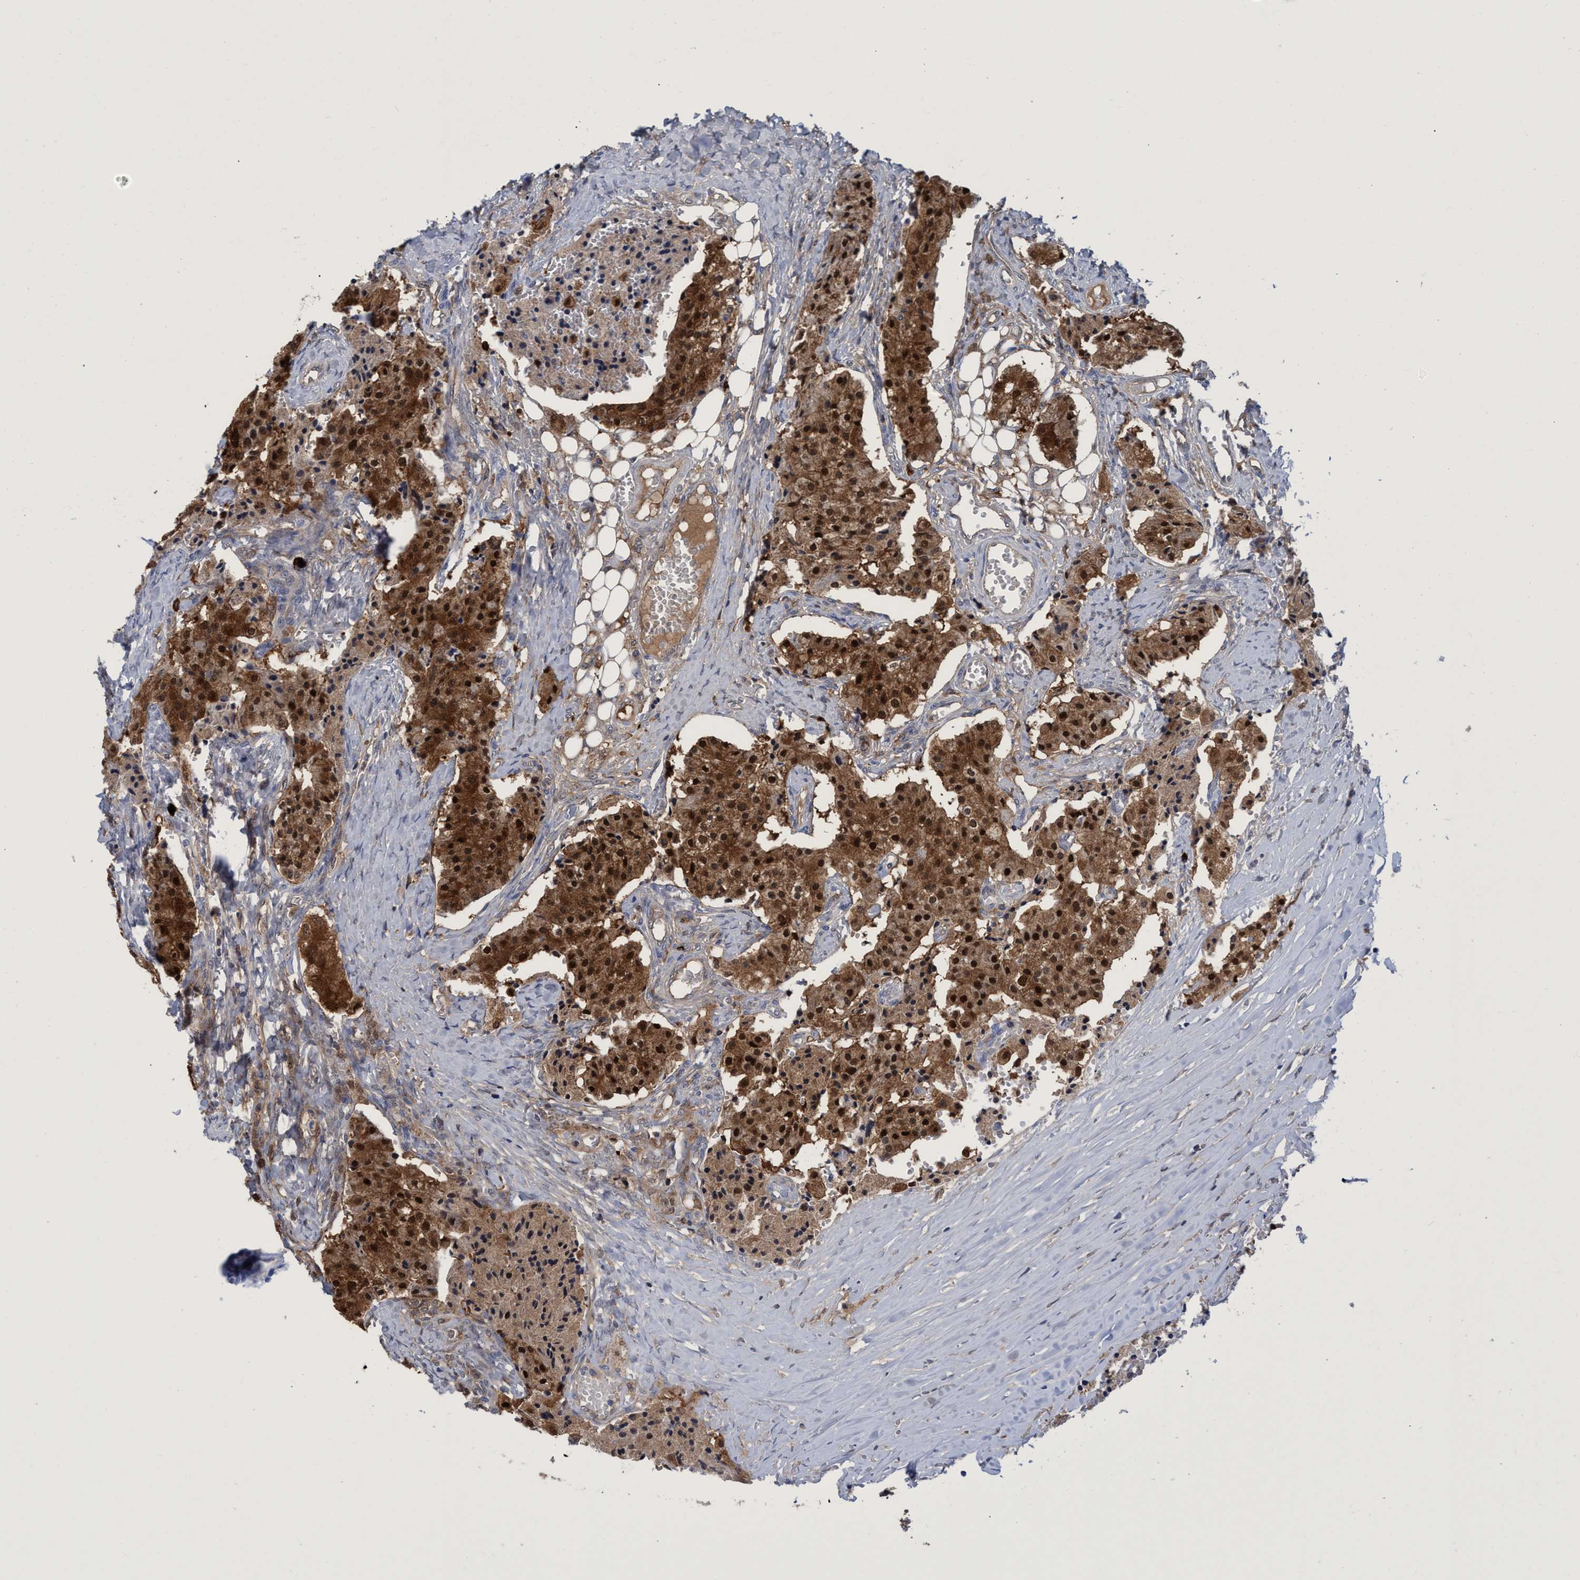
{"staining": {"intensity": "strong", "quantity": ">75%", "location": "cytoplasmic/membranous,nuclear"}, "tissue": "carcinoid", "cell_type": "Tumor cells", "image_type": "cancer", "snomed": [{"axis": "morphology", "description": "Carcinoid, malignant, NOS"}, {"axis": "topography", "description": "Colon"}], "caption": "Brown immunohistochemical staining in malignant carcinoid shows strong cytoplasmic/membranous and nuclear positivity in about >75% of tumor cells.", "gene": "PNPO", "patient": {"sex": "female", "age": 52}}